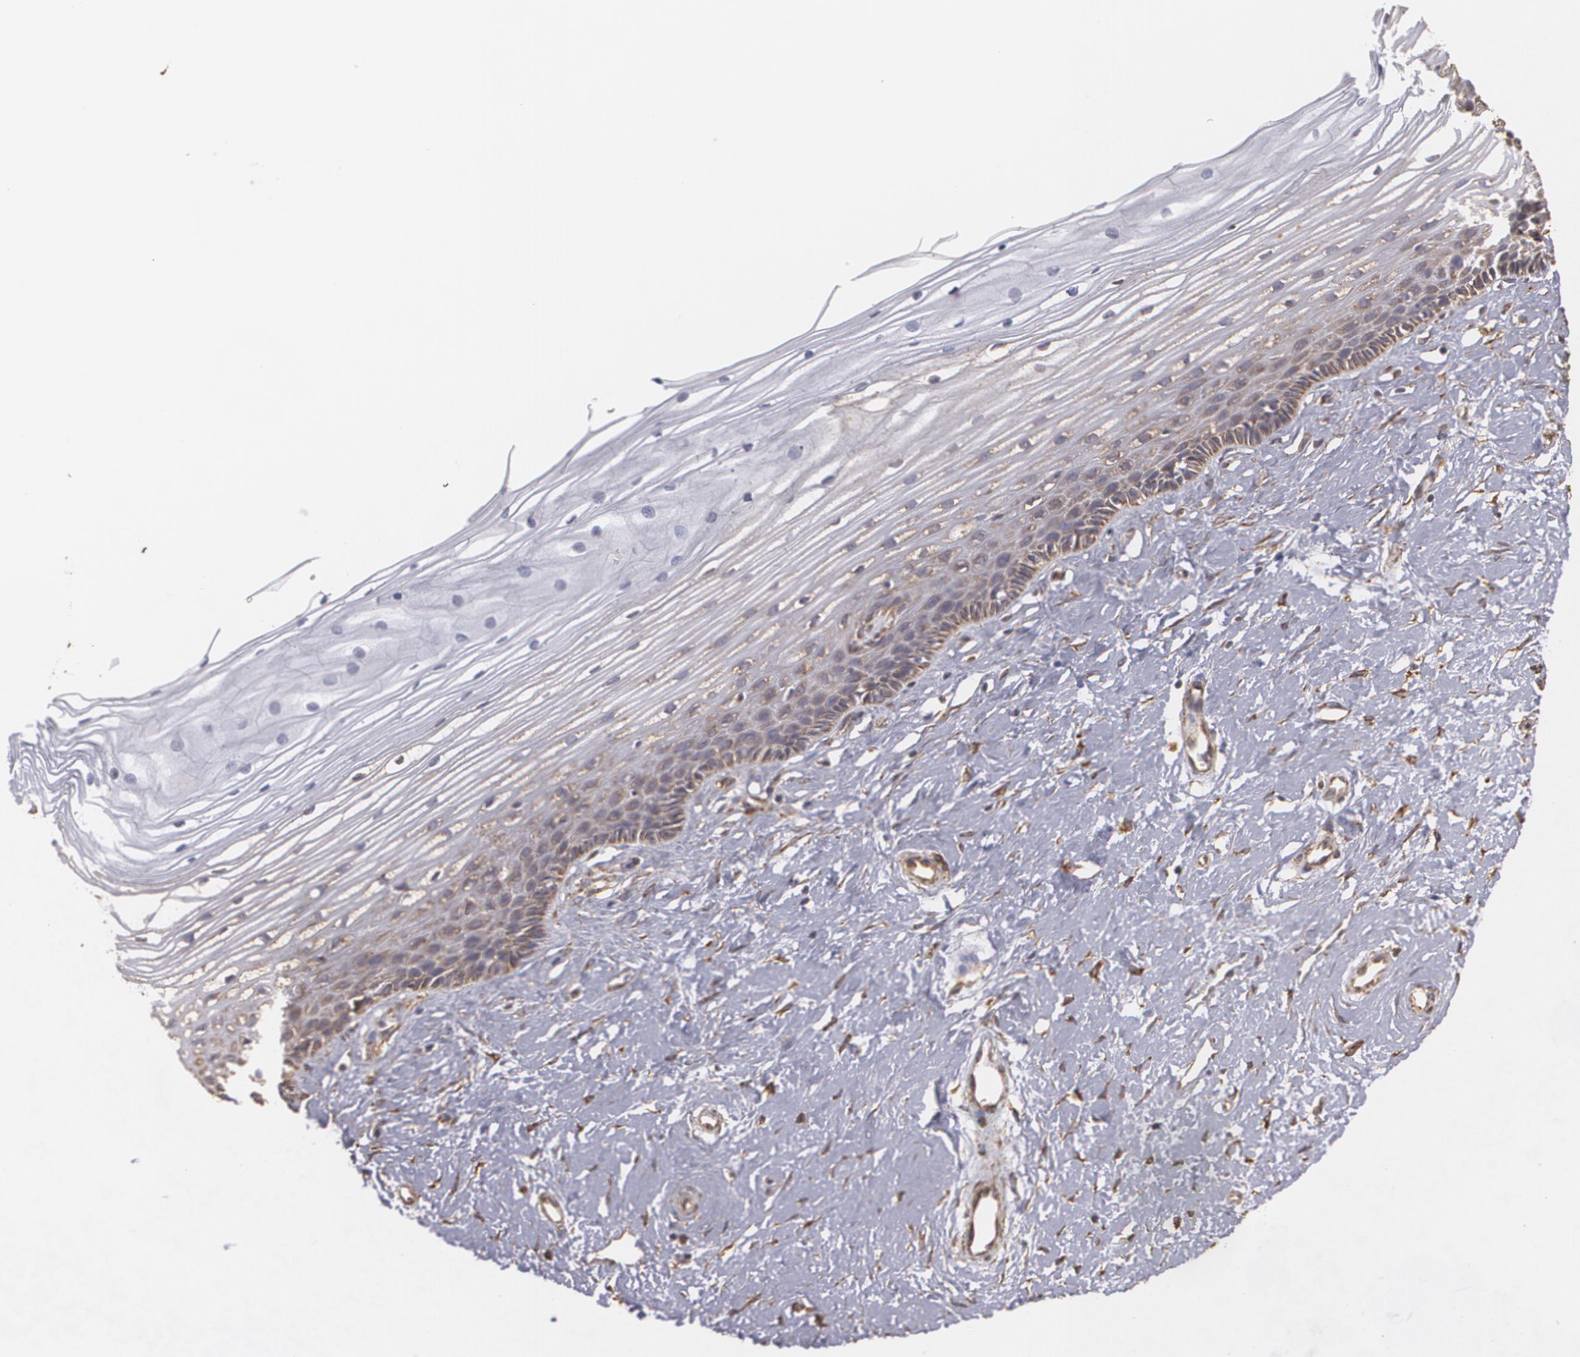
{"staining": {"intensity": "weak", "quantity": "25%-75%", "location": "cytoplasmic/membranous"}, "tissue": "cervix", "cell_type": "Glandular cells", "image_type": "normal", "snomed": [{"axis": "morphology", "description": "Normal tissue, NOS"}, {"axis": "topography", "description": "Cervix"}], "caption": "Protein staining displays weak cytoplasmic/membranous expression in approximately 25%-75% of glandular cells in normal cervix.", "gene": "CYB5R3", "patient": {"sex": "female", "age": 40}}